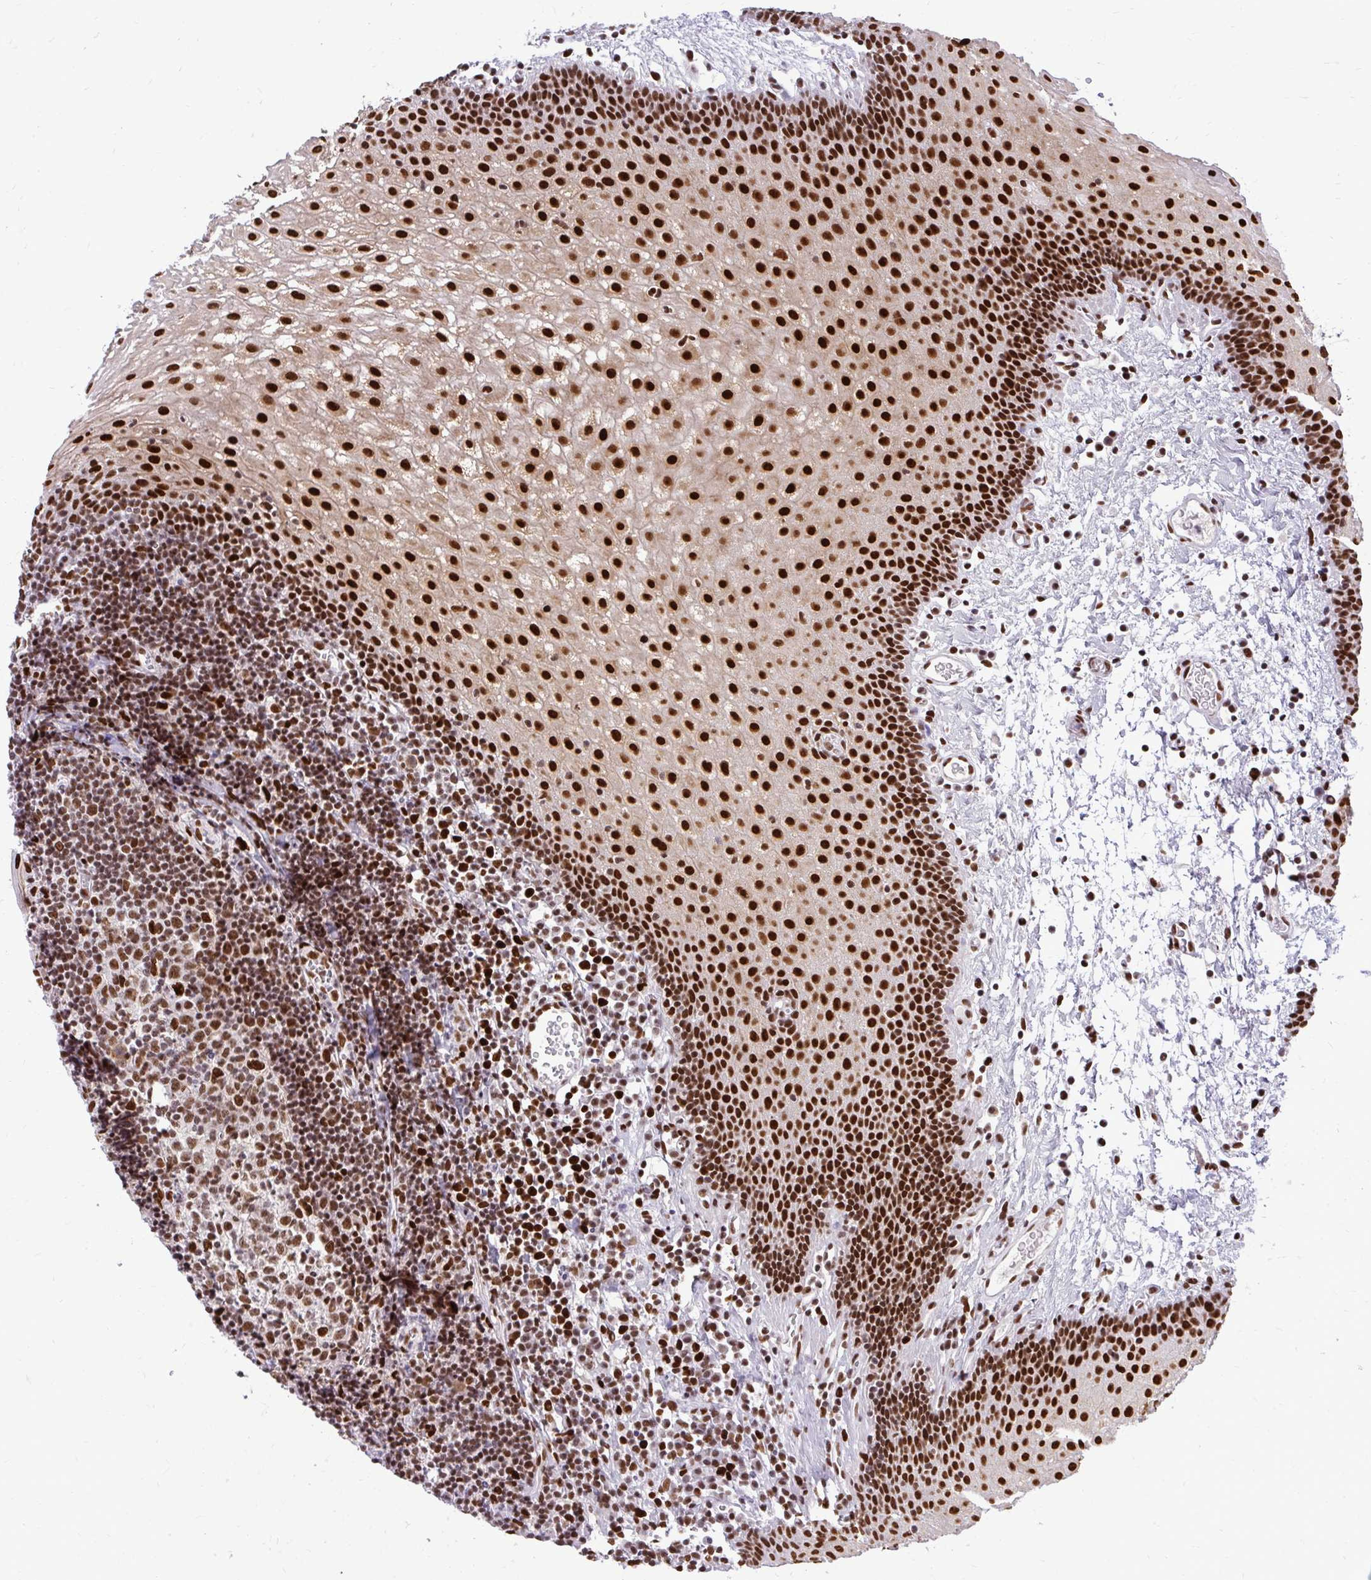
{"staining": {"intensity": "strong", "quantity": ">75%", "location": "nuclear"}, "tissue": "oral mucosa", "cell_type": "Squamous epithelial cells", "image_type": "normal", "snomed": [{"axis": "morphology", "description": "Normal tissue, NOS"}, {"axis": "morphology", "description": "Squamous cell carcinoma, NOS"}, {"axis": "topography", "description": "Oral tissue"}, {"axis": "topography", "description": "Head-Neck"}], "caption": "Immunohistochemical staining of normal human oral mucosa exhibits high levels of strong nuclear staining in about >75% of squamous epithelial cells.", "gene": "CDYL", "patient": {"sex": "male", "age": 58}}